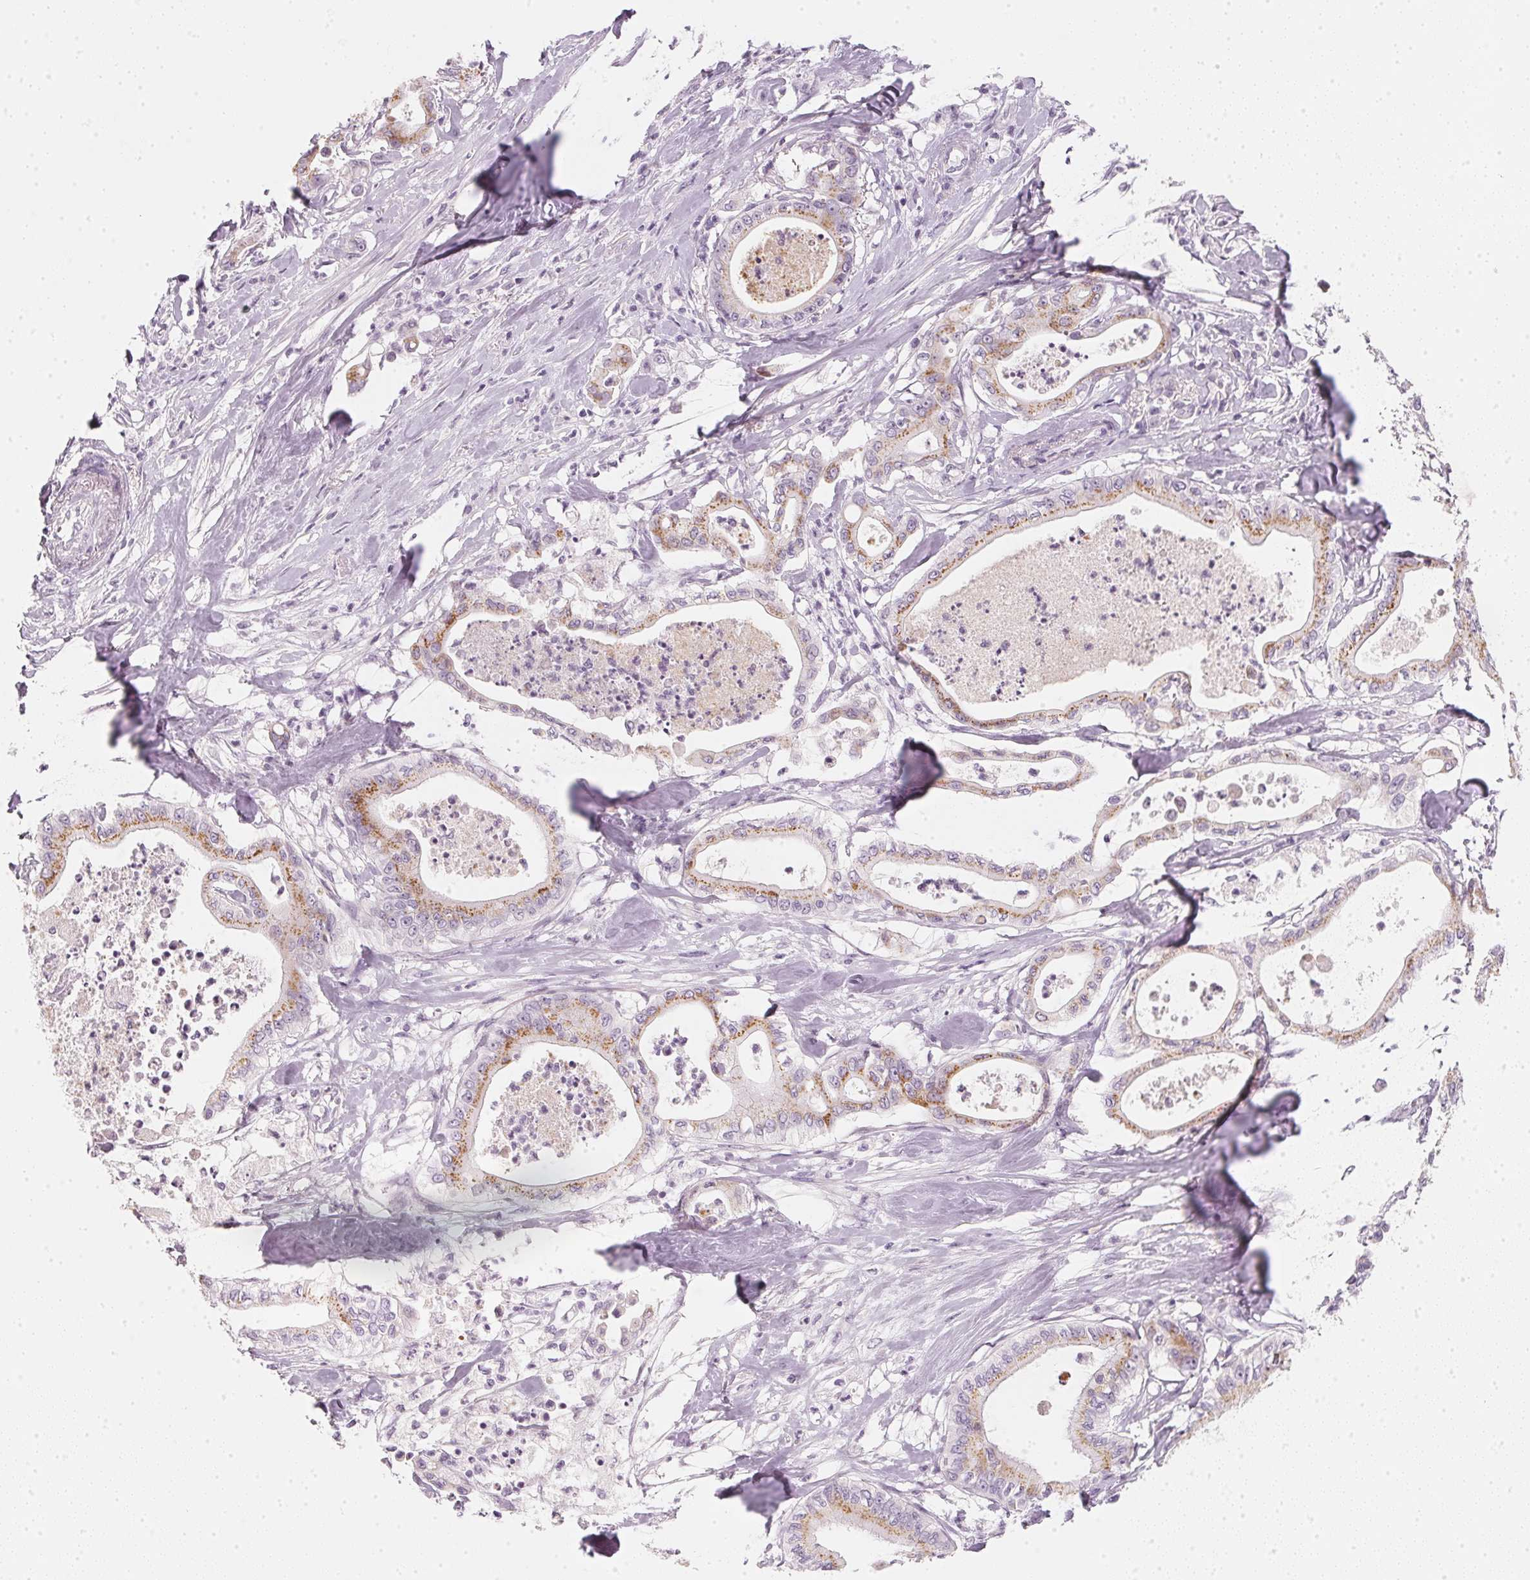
{"staining": {"intensity": "moderate", "quantity": "25%-75%", "location": "cytoplasmic/membranous"}, "tissue": "pancreatic cancer", "cell_type": "Tumor cells", "image_type": "cancer", "snomed": [{"axis": "morphology", "description": "Adenocarcinoma, NOS"}, {"axis": "topography", "description": "Pancreas"}], "caption": "Approximately 25%-75% of tumor cells in adenocarcinoma (pancreatic) exhibit moderate cytoplasmic/membranous protein staining as visualized by brown immunohistochemical staining.", "gene": "CHST4", "patient": {"sex": "male", "age": 71}}